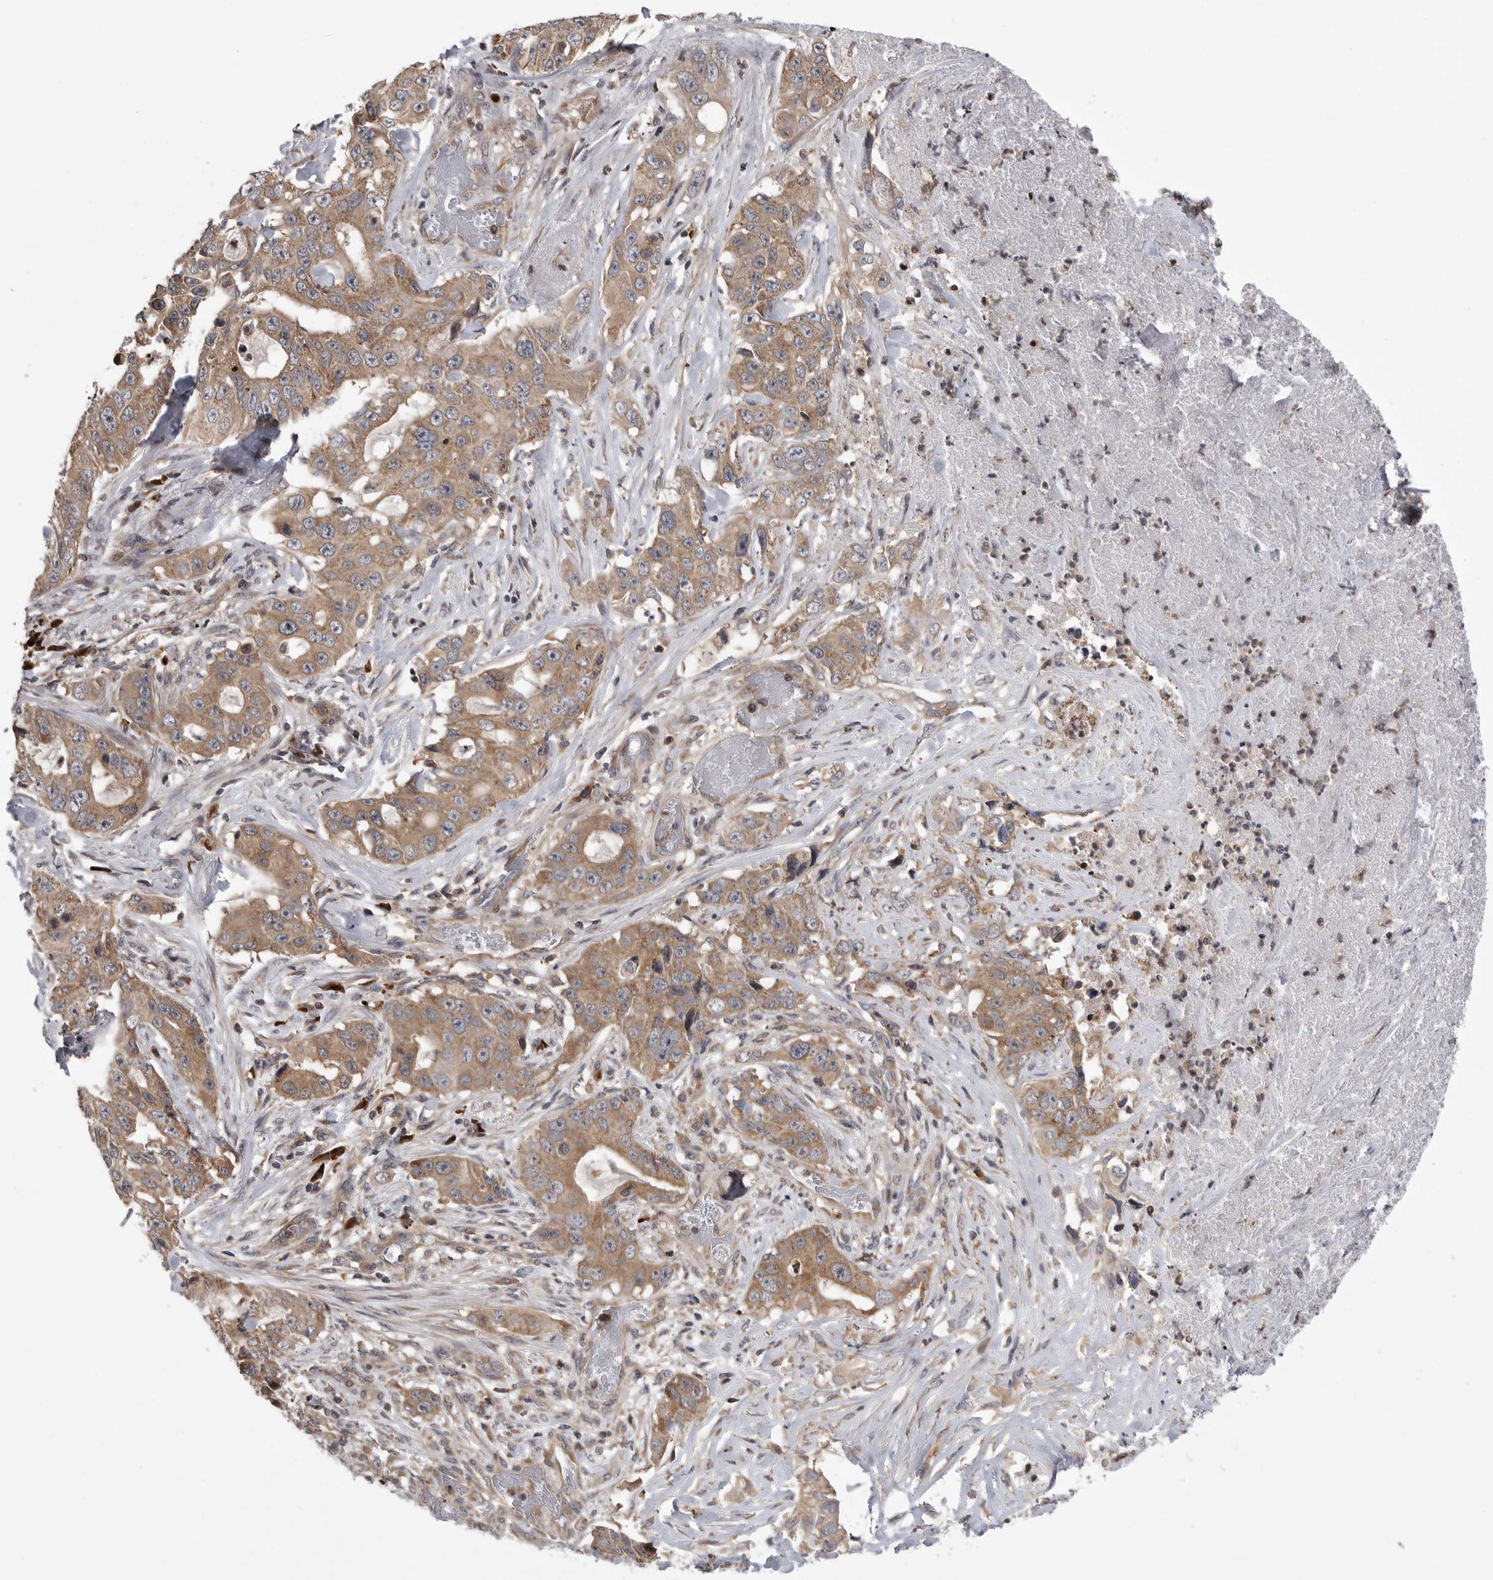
{"staining": {"intensity": "moderate", "quantity": ">75%", "location": "cytoplasmic/membranous"}, "tissue": "lung cancer", "cell_type": "Tumor cells", "image_type": "cancer", "snomed": [{"axis": "morphology", "description": "Adenocarcinoma, NOS"}, {"axis": "topography", "description": "Lung"}], "caption": "A high-resolution micrograph shows IHC staining of lung cancer, which reveals moderate cytoplasmic/membranous expression in approximately >75% of tumor cells.", "gene": "OXR1", "patient": {"sex": "female", "age": 51}}